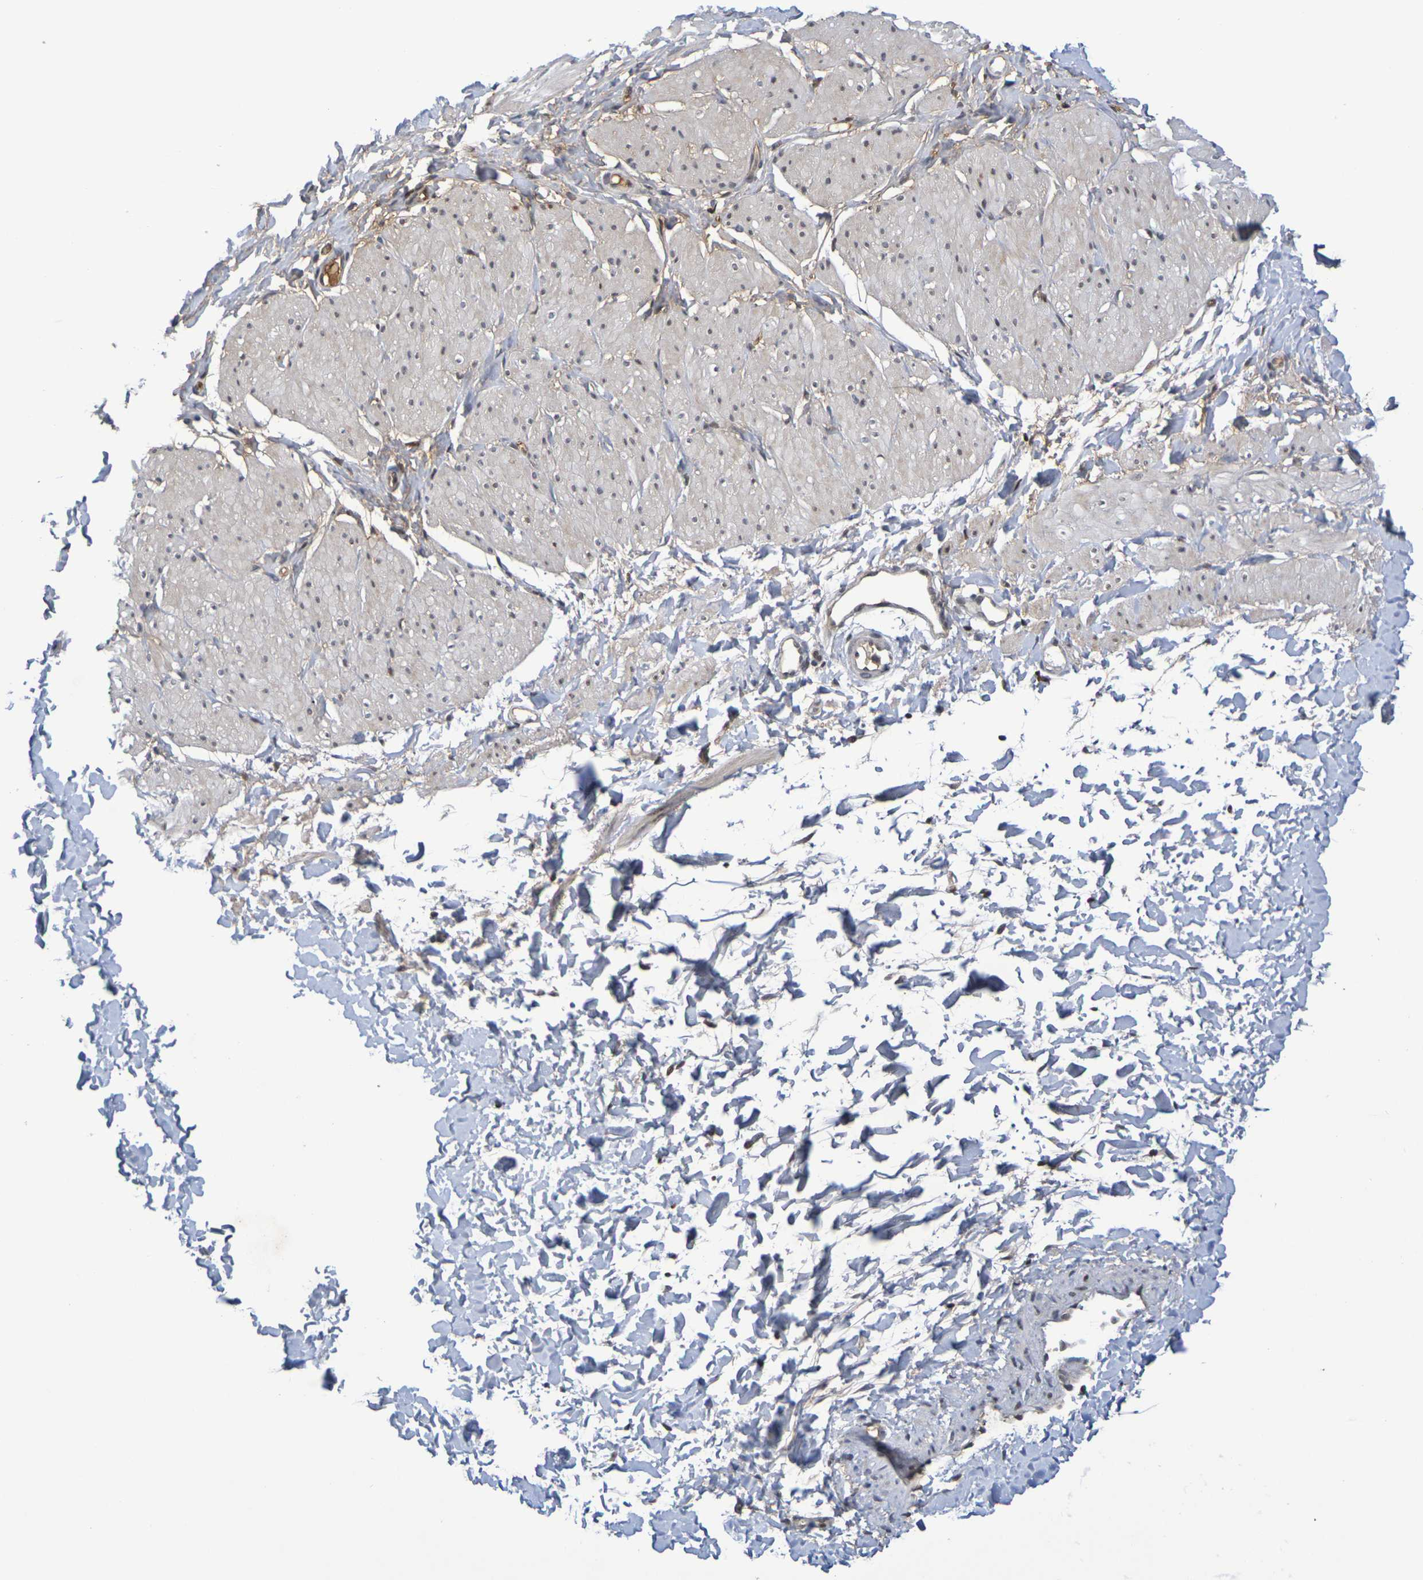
{"staining": {"intensity": "weak", "quantity": "<25%", "location": "cytoplasmic/membranous,nuclear"}, "tissue": "smooth muscle", "cell_type": "Smooth muscle cells", "image_type": "normal", "snomed": [{"axis": "morphology", "description": "Normal tissue, NOS"}, {"axis": "topography", "description": "Smooth muscle"}], "caption": "Immunohistochemistry (IHC) histopathology image of unremarkable smooth muscle stained for a protein (brown), which shows no expression in smooth muscle cells.", "gene": "TERF2", "patient": {"sex": "male", "age": 16}}